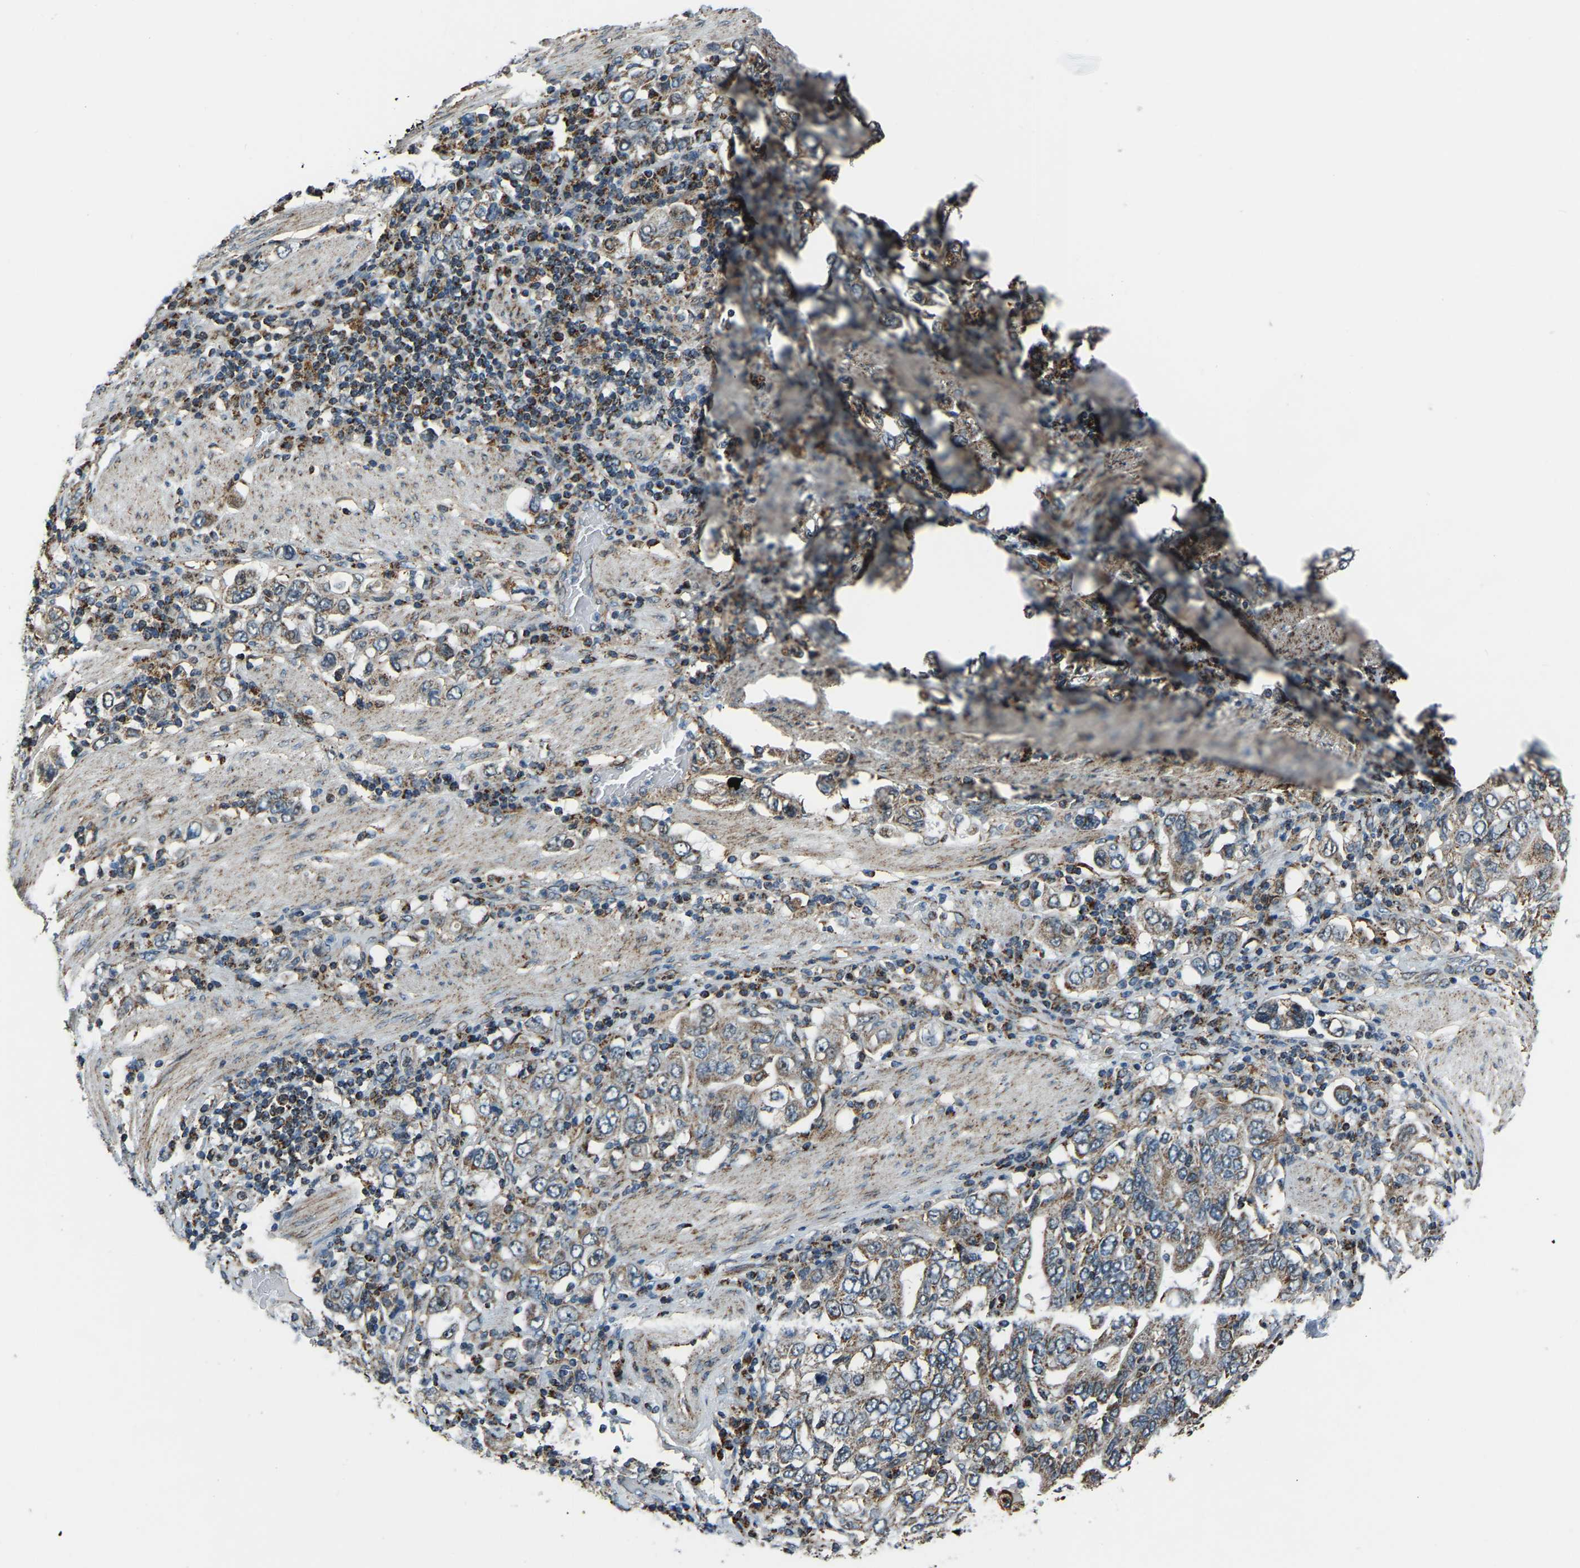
{"staining": {"intensity": "moderate", "quantity": ">75%", "location": "cytoplasmic/membranous"}, "tissue": "stomach cancer", "cell_type": "Tumor cells", "image_type": "cancer", "snomed": [{"axis": "morphology", "description": "Adenocarcinoma, NOS"}, {"axis": "topography", "description": "Stomach, upper"}], "caption": "Moderate cytoplasmic/membranous staining is seen in about >75% of tumor cells in stomach adenocarcinoma.", "gene": "RBM33", "patient": {"sex": "male", "age": 62}}